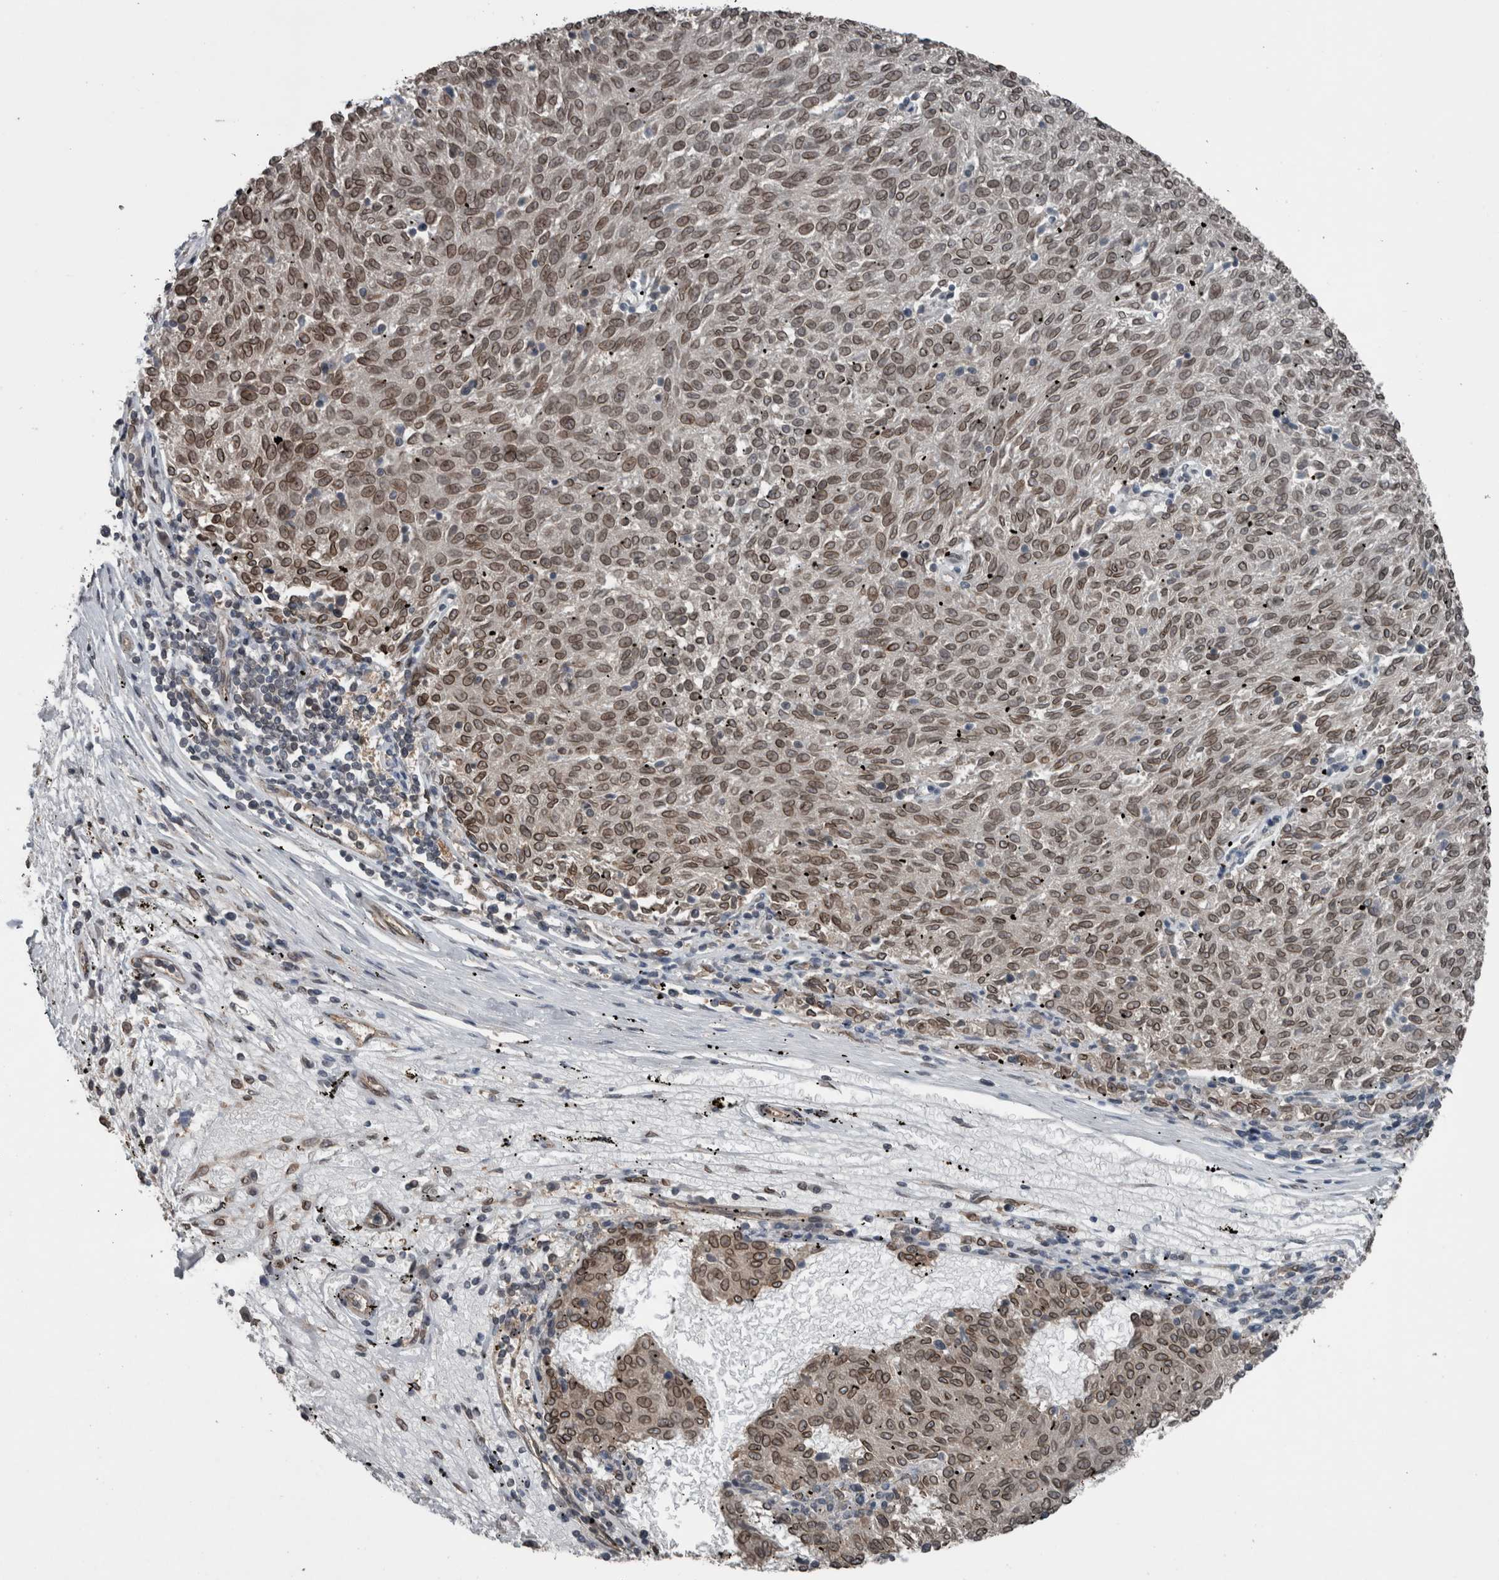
{"staining": {"intensity": "moderate", "quantity": ">75%", "location": "cytoplasmic/membranous,nuclear"}, "tissue": "melanoma", "cell_type": "Tumor cells", "image_type": "cancer", "snomed": [{"axis": "morphology", "description": "Malignant melanoma, NOS"}, {"axis": "topography", "description": "Skin"}], "caption": "Tumor cells display medium levels of moderate cytoplasmic/membranous and nuclear staining in about >75% of cells in human malignant melanoma.", "gene": "RANBP2", "patient": {"sex": "female", "age": 72}}